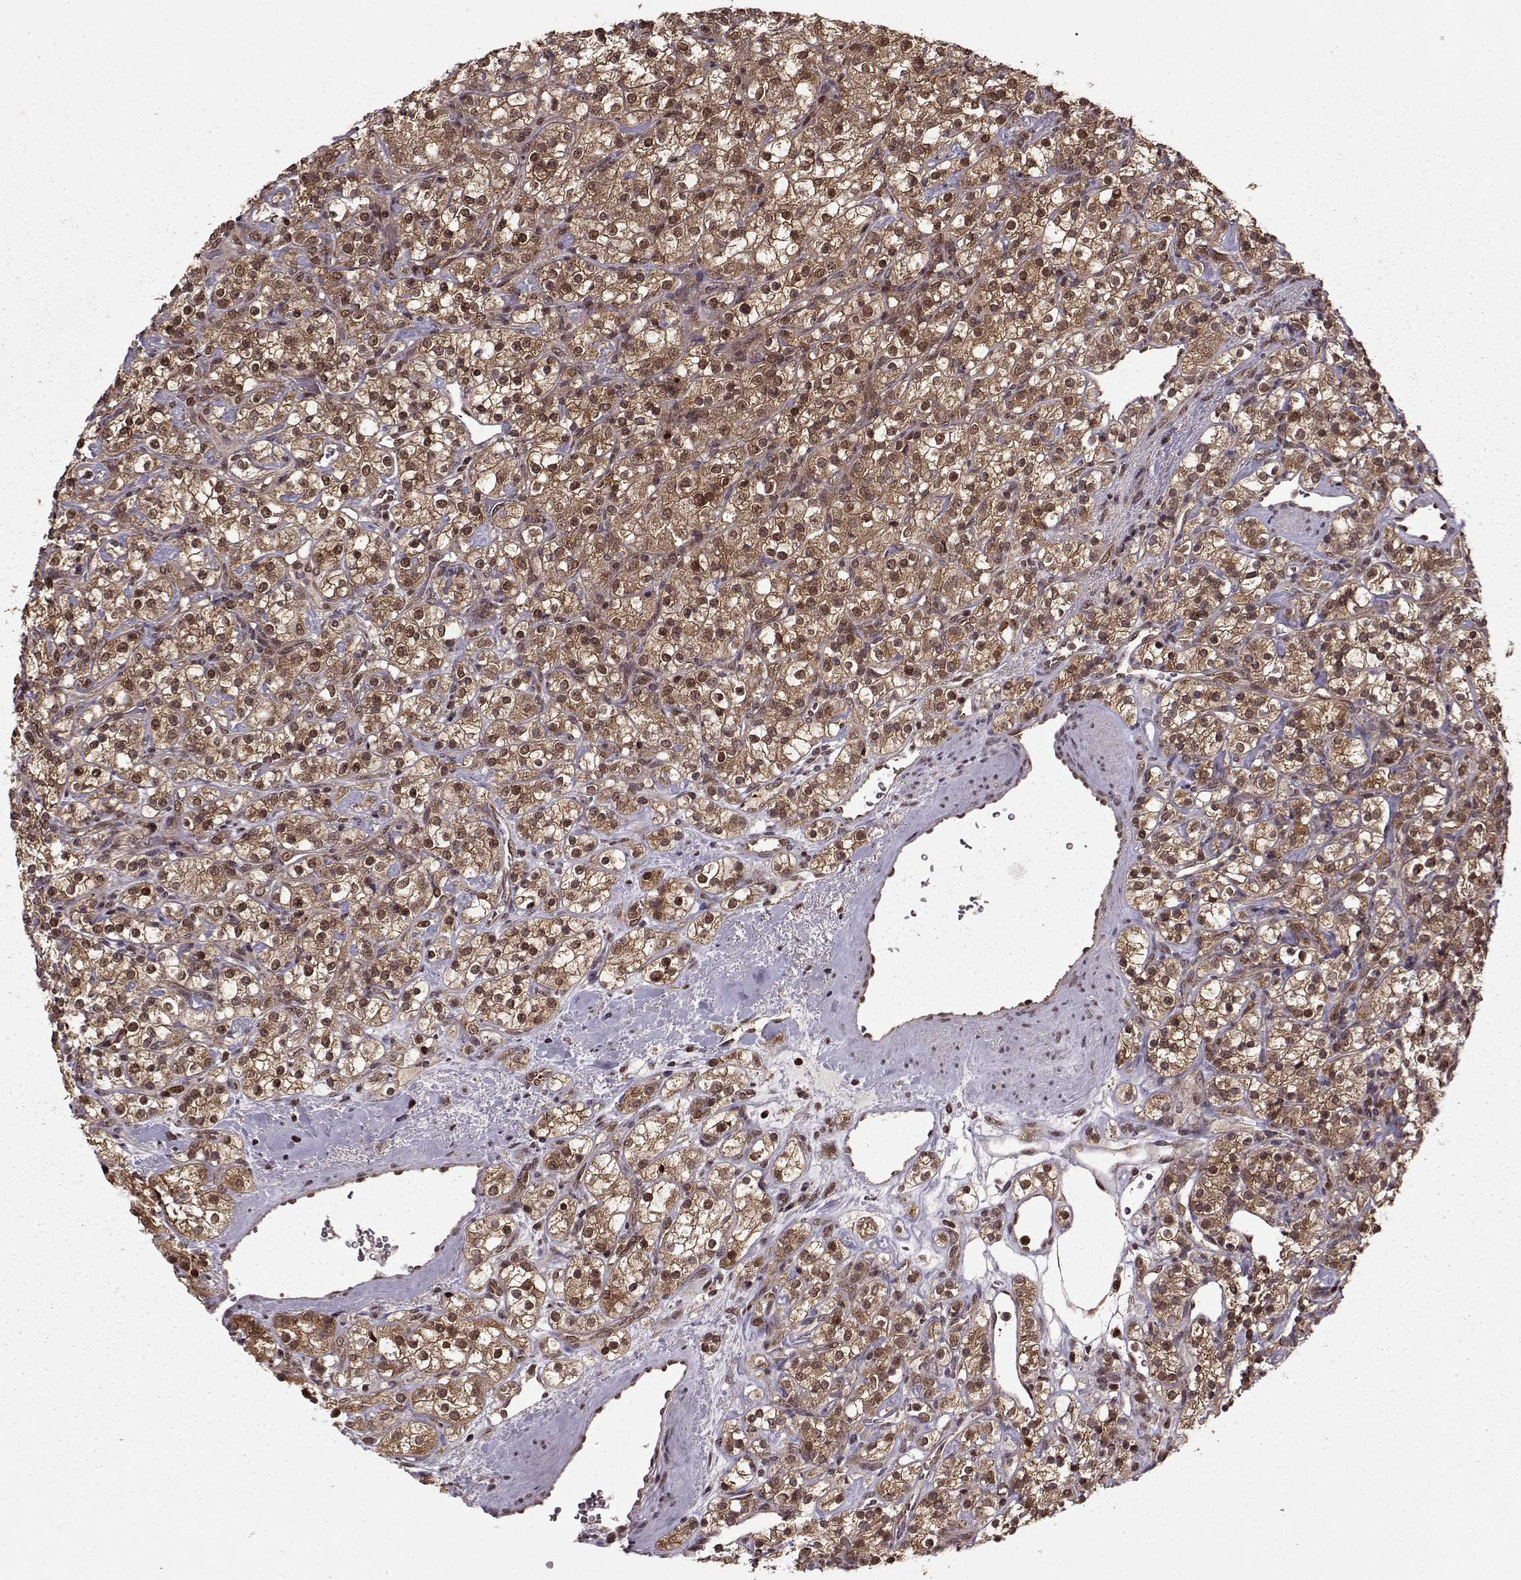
{"staining": {"intensity": "strong", "quantity": ">75%", "location": "cytoplasmic/membranous,nuclear"}, "tissue": "renal cancer", "cell_type": "Tumor cells", "image_type": "cancer", "snomed": [{"axis": "morphology", "description": "Adenocarcinoma, NOS"}, {"axis": "topography", "description": "Kidney"}], "caption": "High-power microscopy captured an immunohistochemistry photomicrograph of renal cancer, revealing strong cytoplasmic/membranous and nuclear staining in approximately >75% of tumor cells.", "gene": "PSMA7", "patient": {"sex": "male", "age": 77}}